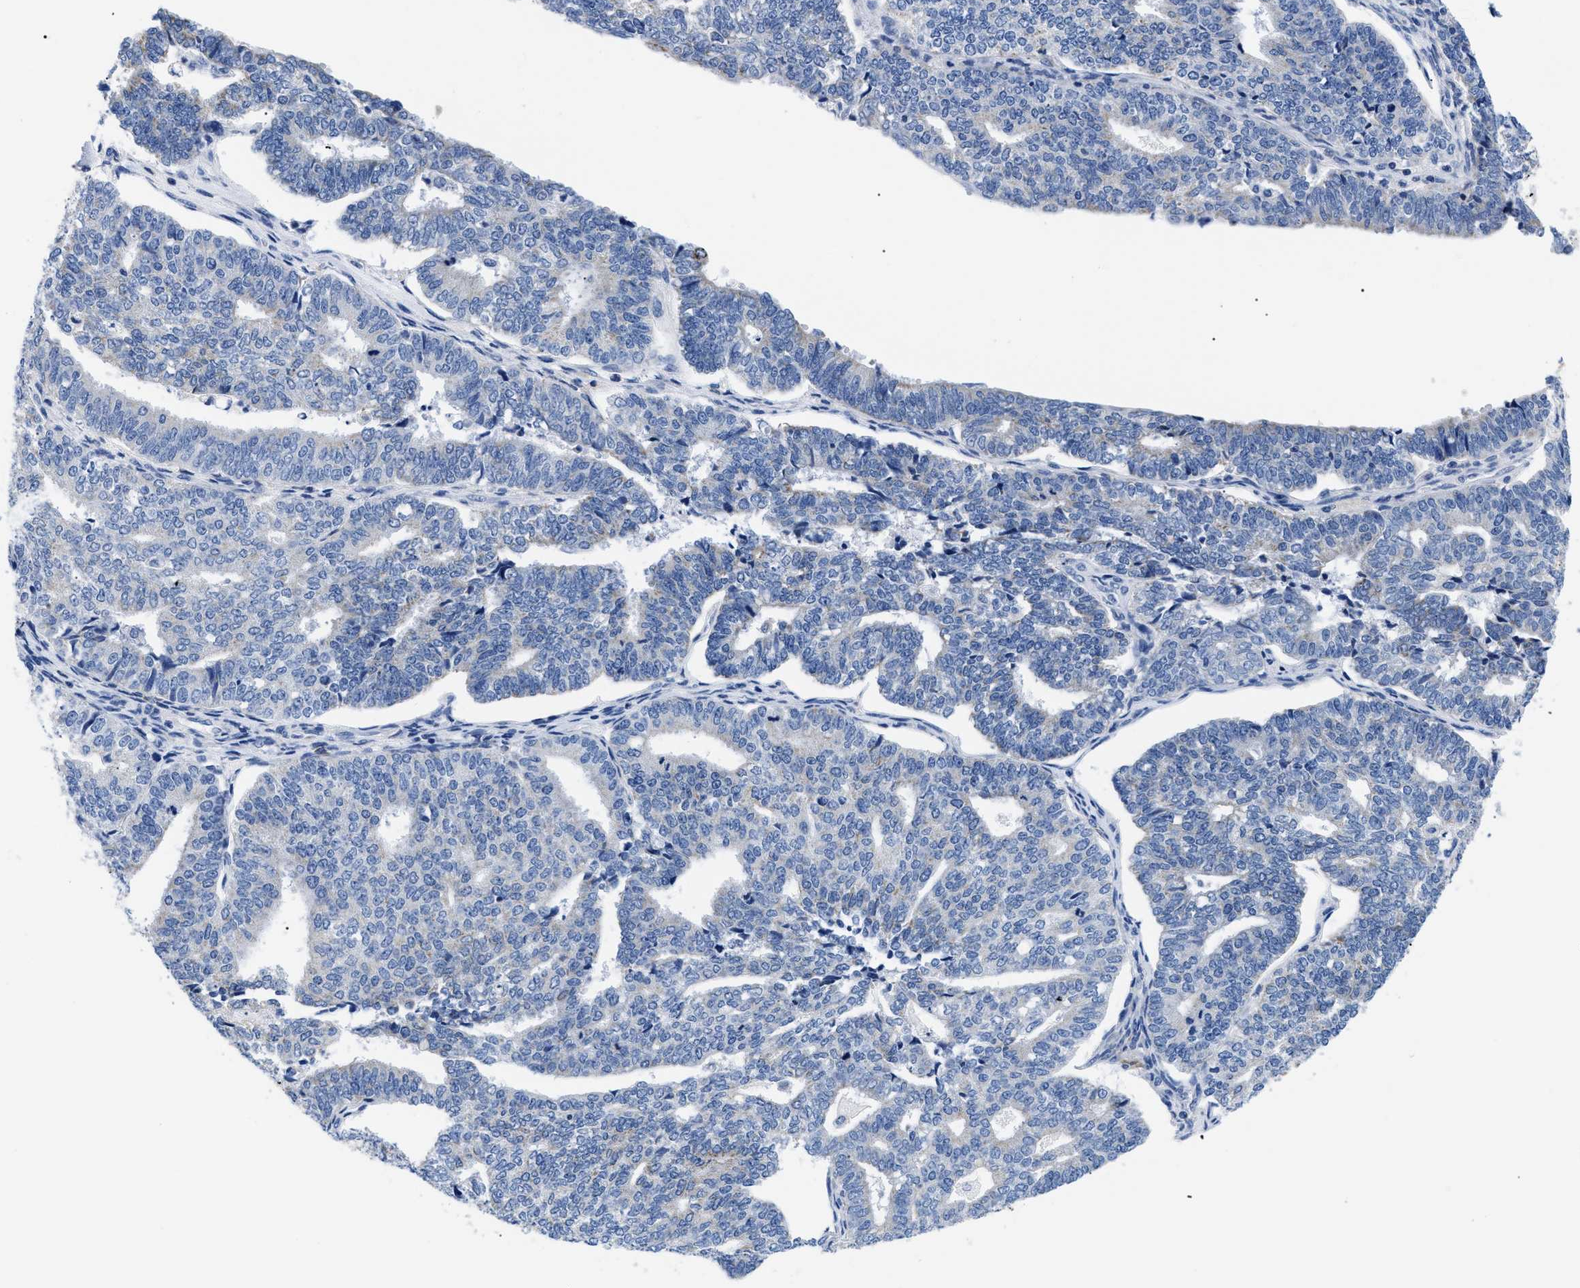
{"staining": {"intensity": "negative", "quantity": "none", "location": "none"}, "tissue": "endometrial cancer", "cell_type": "Tumor cells", "image_type": "cancer", "snomed": [{"axis": "morphology", "description": "Adenocarcinoma, NOS"}, {"axis": "topography", "description": "Endometrium"}], "caption": "Adenocarcinoma (endometrial) stained for a protein using immunohistochemistry (IHC) reveals no expression tumor cells.", "gene": "GPR149", "patient": {"sex": "female", "age": 70}}